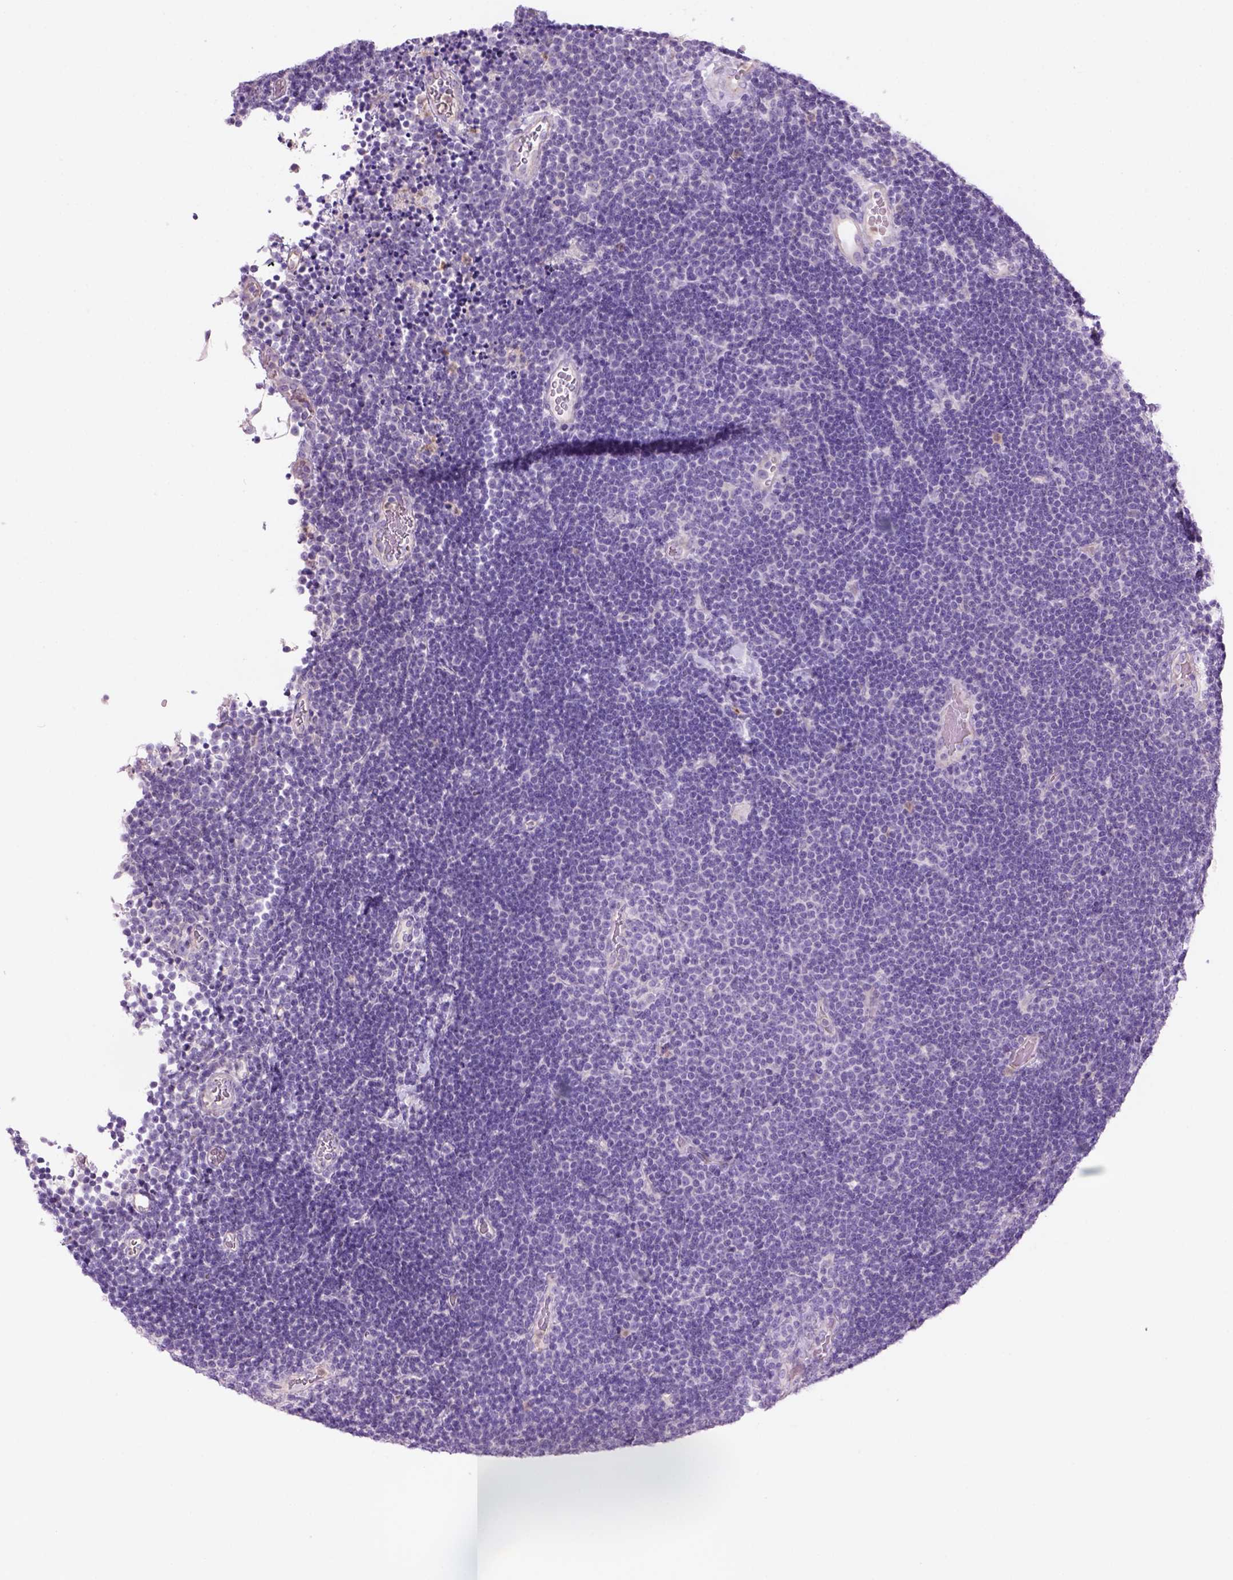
{"staining": {"intensity": "negative", "quantity": "none", "location": "none"}, "tissue": "lymphoma", "cell_type": "Tumor cells", "image_type": "cancer", "snomed": [{"axis": "morphology", "description": "Malignant lymphoma, non-Hodgkin's type, Low grade"}, {"axis": "topography", "description": "Brain"}], "caption": "Immunohistochemical staining of human lymphoma reveals no significant positivity in tumor cells.", "gene": "CD84", "patient": {"sex": "female", "age": 66}}